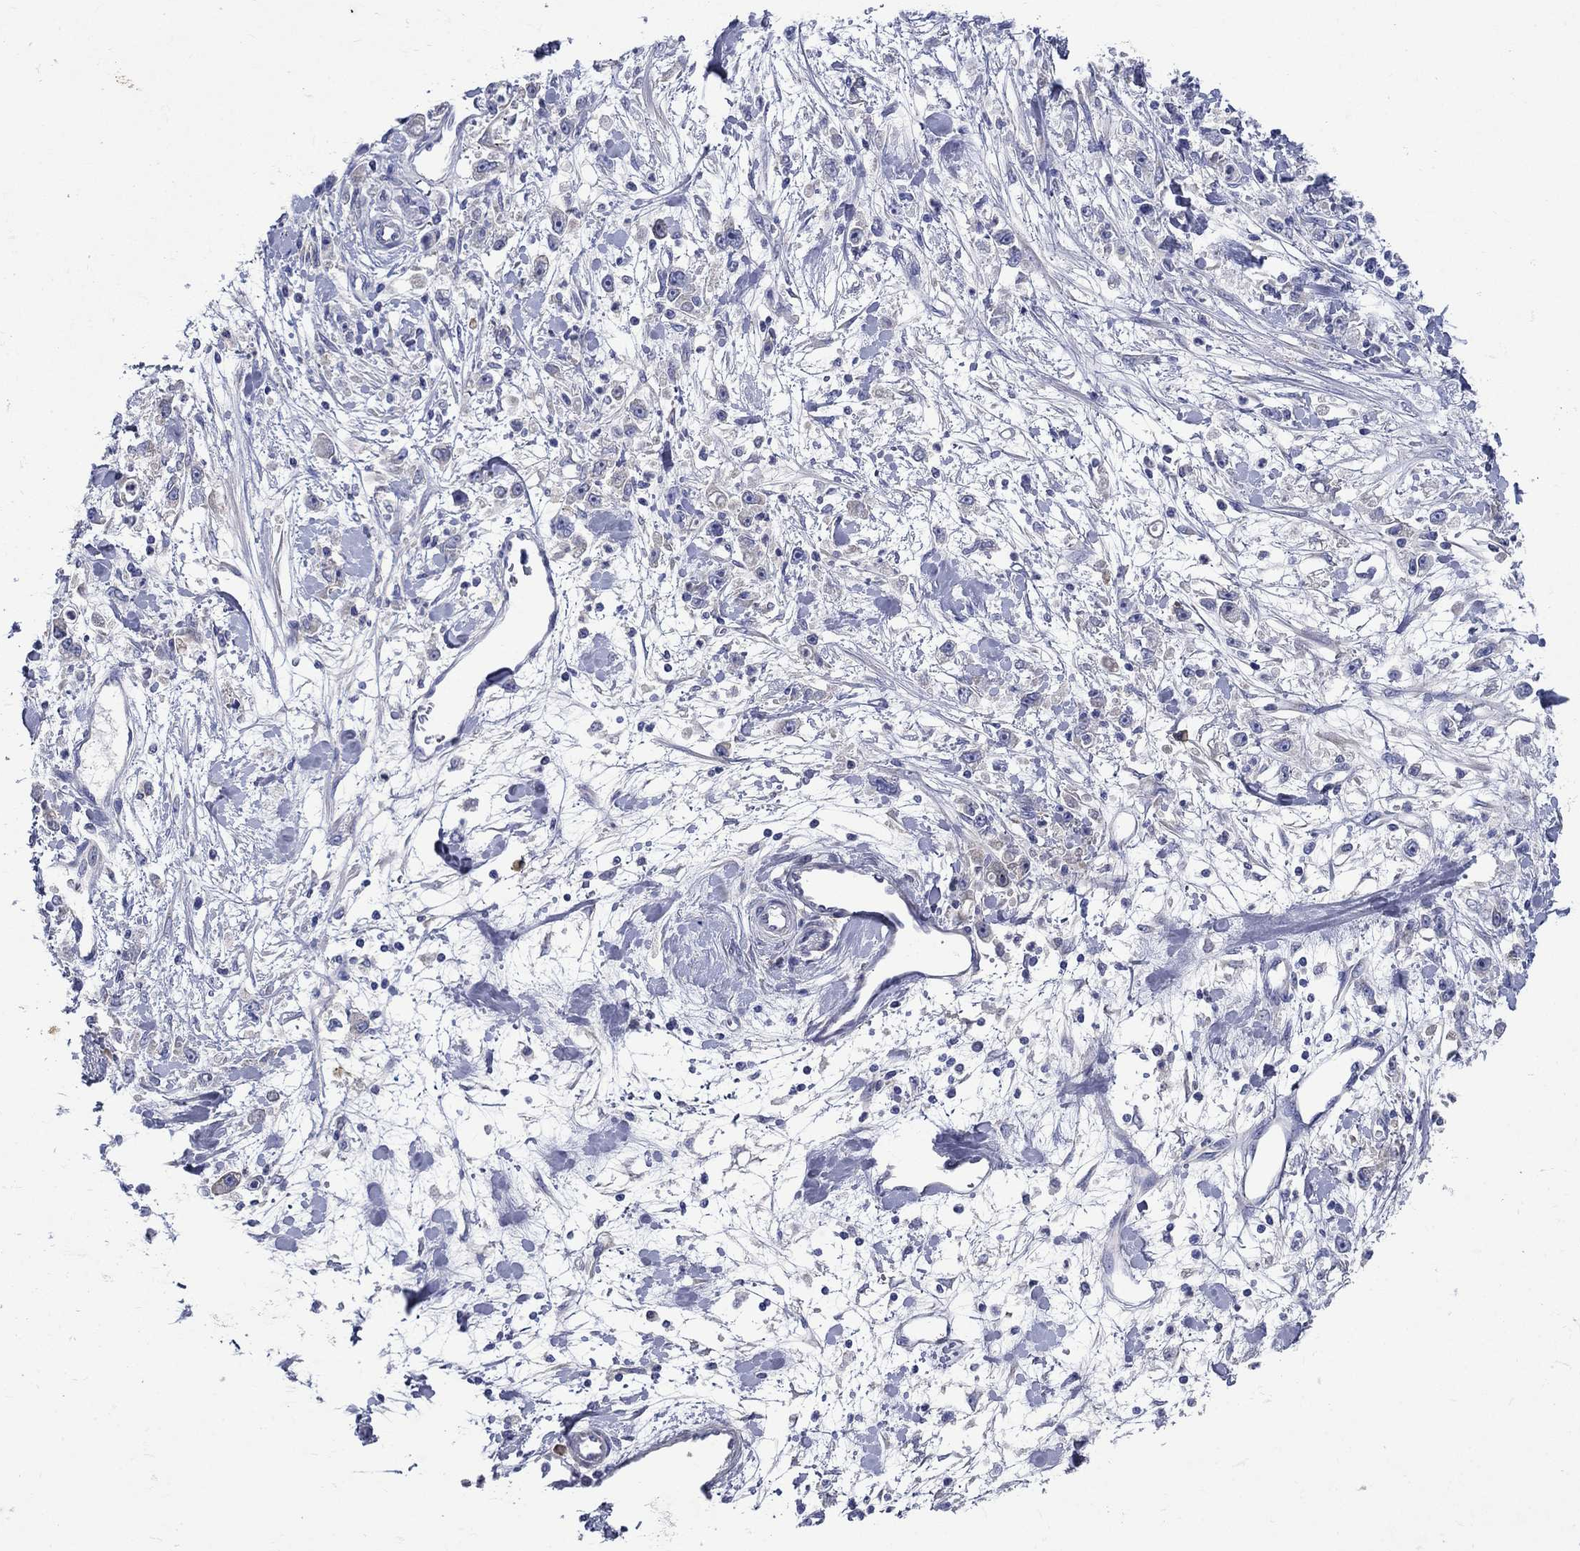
{"staining": {"intensity": "negative", "quantity": "none", "location": "none"}, "tissue": "stomach cancer", "cell_type": "Tumor cells", "image_type": "cancer", "snomed": [{"axis": "morphology", "description": "Adenocarcinoma, NOS"}, {"axis": "topography", "description": "Stomach"}], "caption": "Stomach adenocarcinoma was stained to show a protein in brown. There is no significant staining in tumor cells. The staining was performed using DAB to visualize the protein expression in brown, while the nuclei were stained in blue with hematoxylin (Magnification: 20x).", "gene": "SULT2B1", "patient": {"sex": "female", "age": 59}}